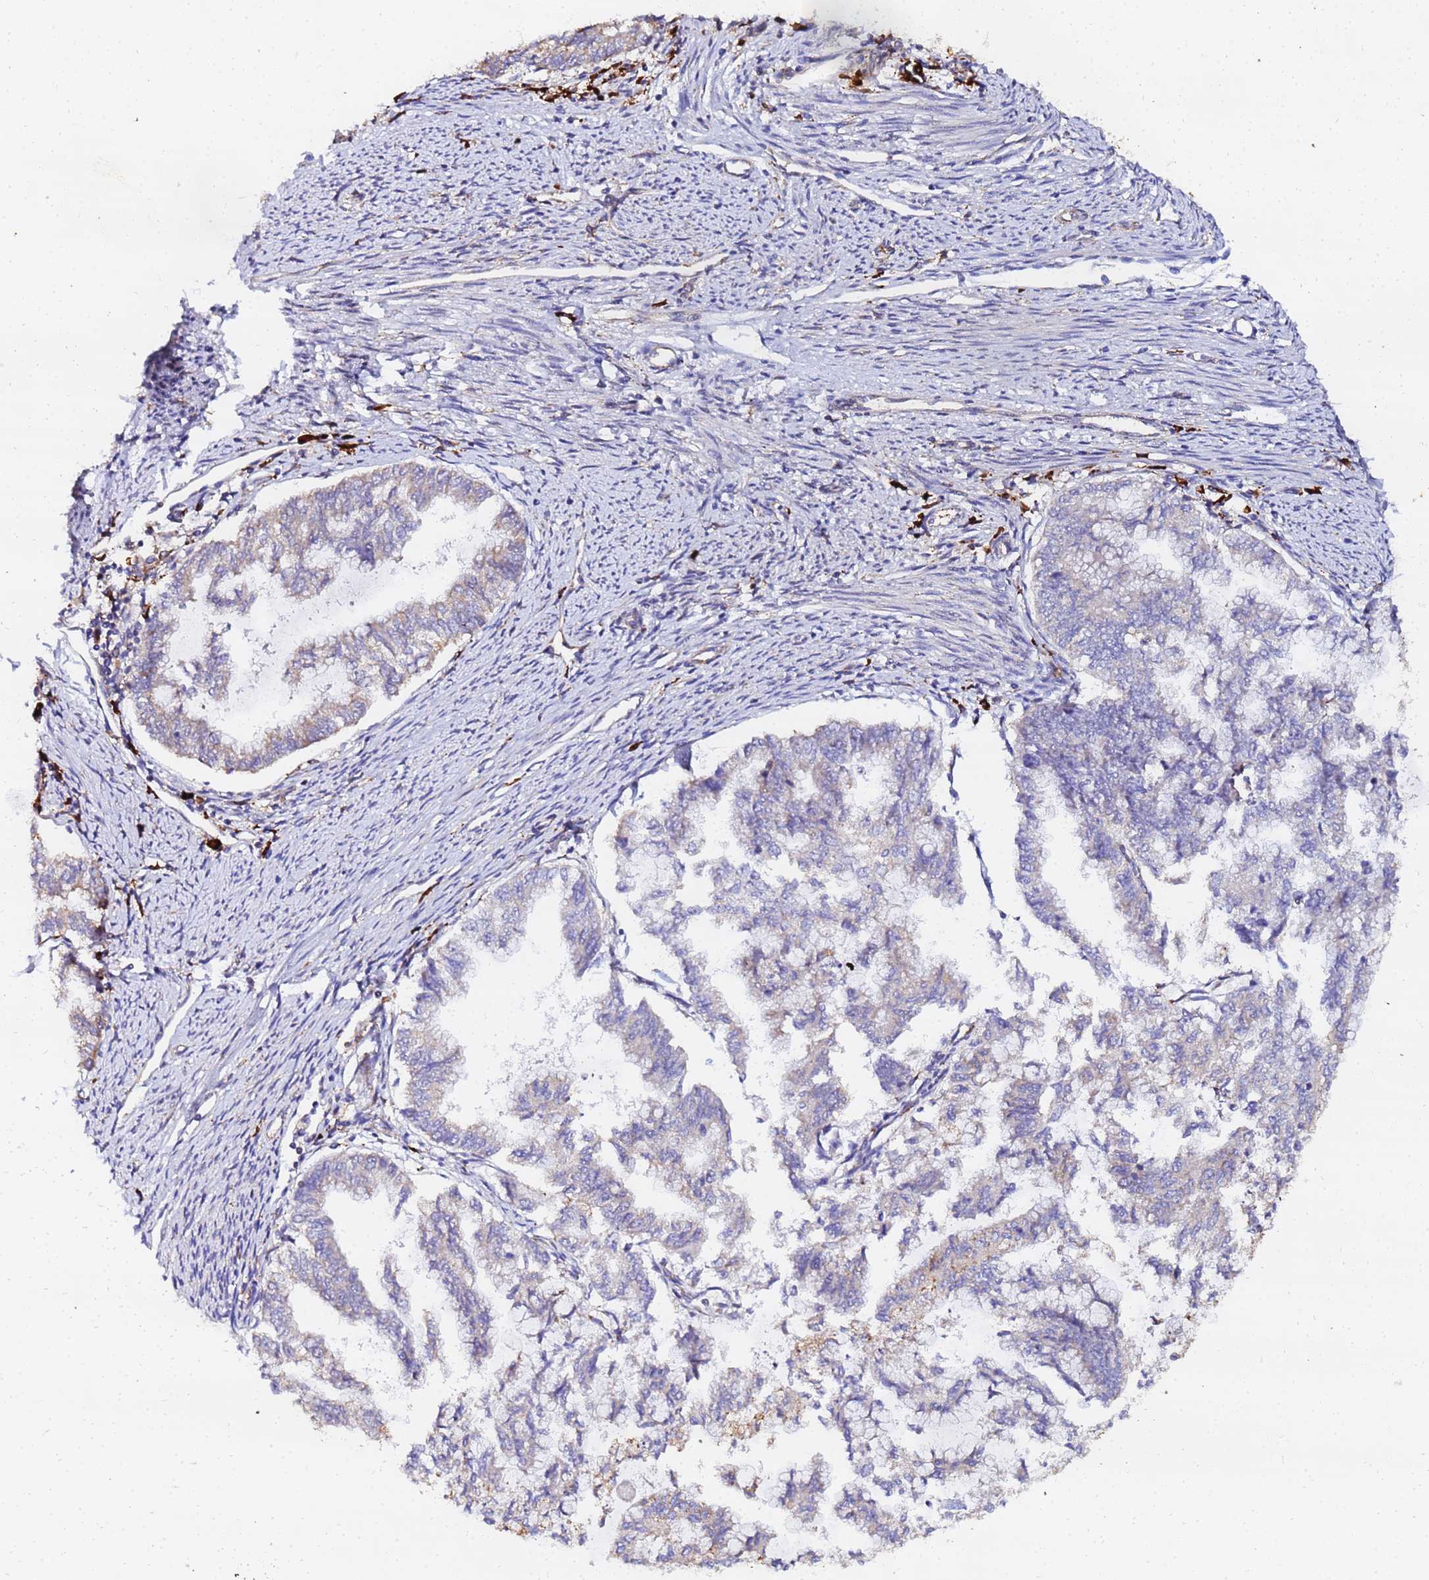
{"staining": {"intensity": "weak", "quantity": "<25%", "location": "cytoplasmic/membranous"}, "tissue": "endometrial cancer", "cell_type": "Tumor cells", "image_type": "cancer", "snomed": [{"axis": "morphology", "description": "Adenocarcinoma, NOS"}, {"axis": "topography", "description": "Endometrium"}], "caption": "IHC of endometrial adenocarcinoma shows no staining in tumor cells.", "gene": "POM121", "patient": {"sex": "female", "age": 79}}